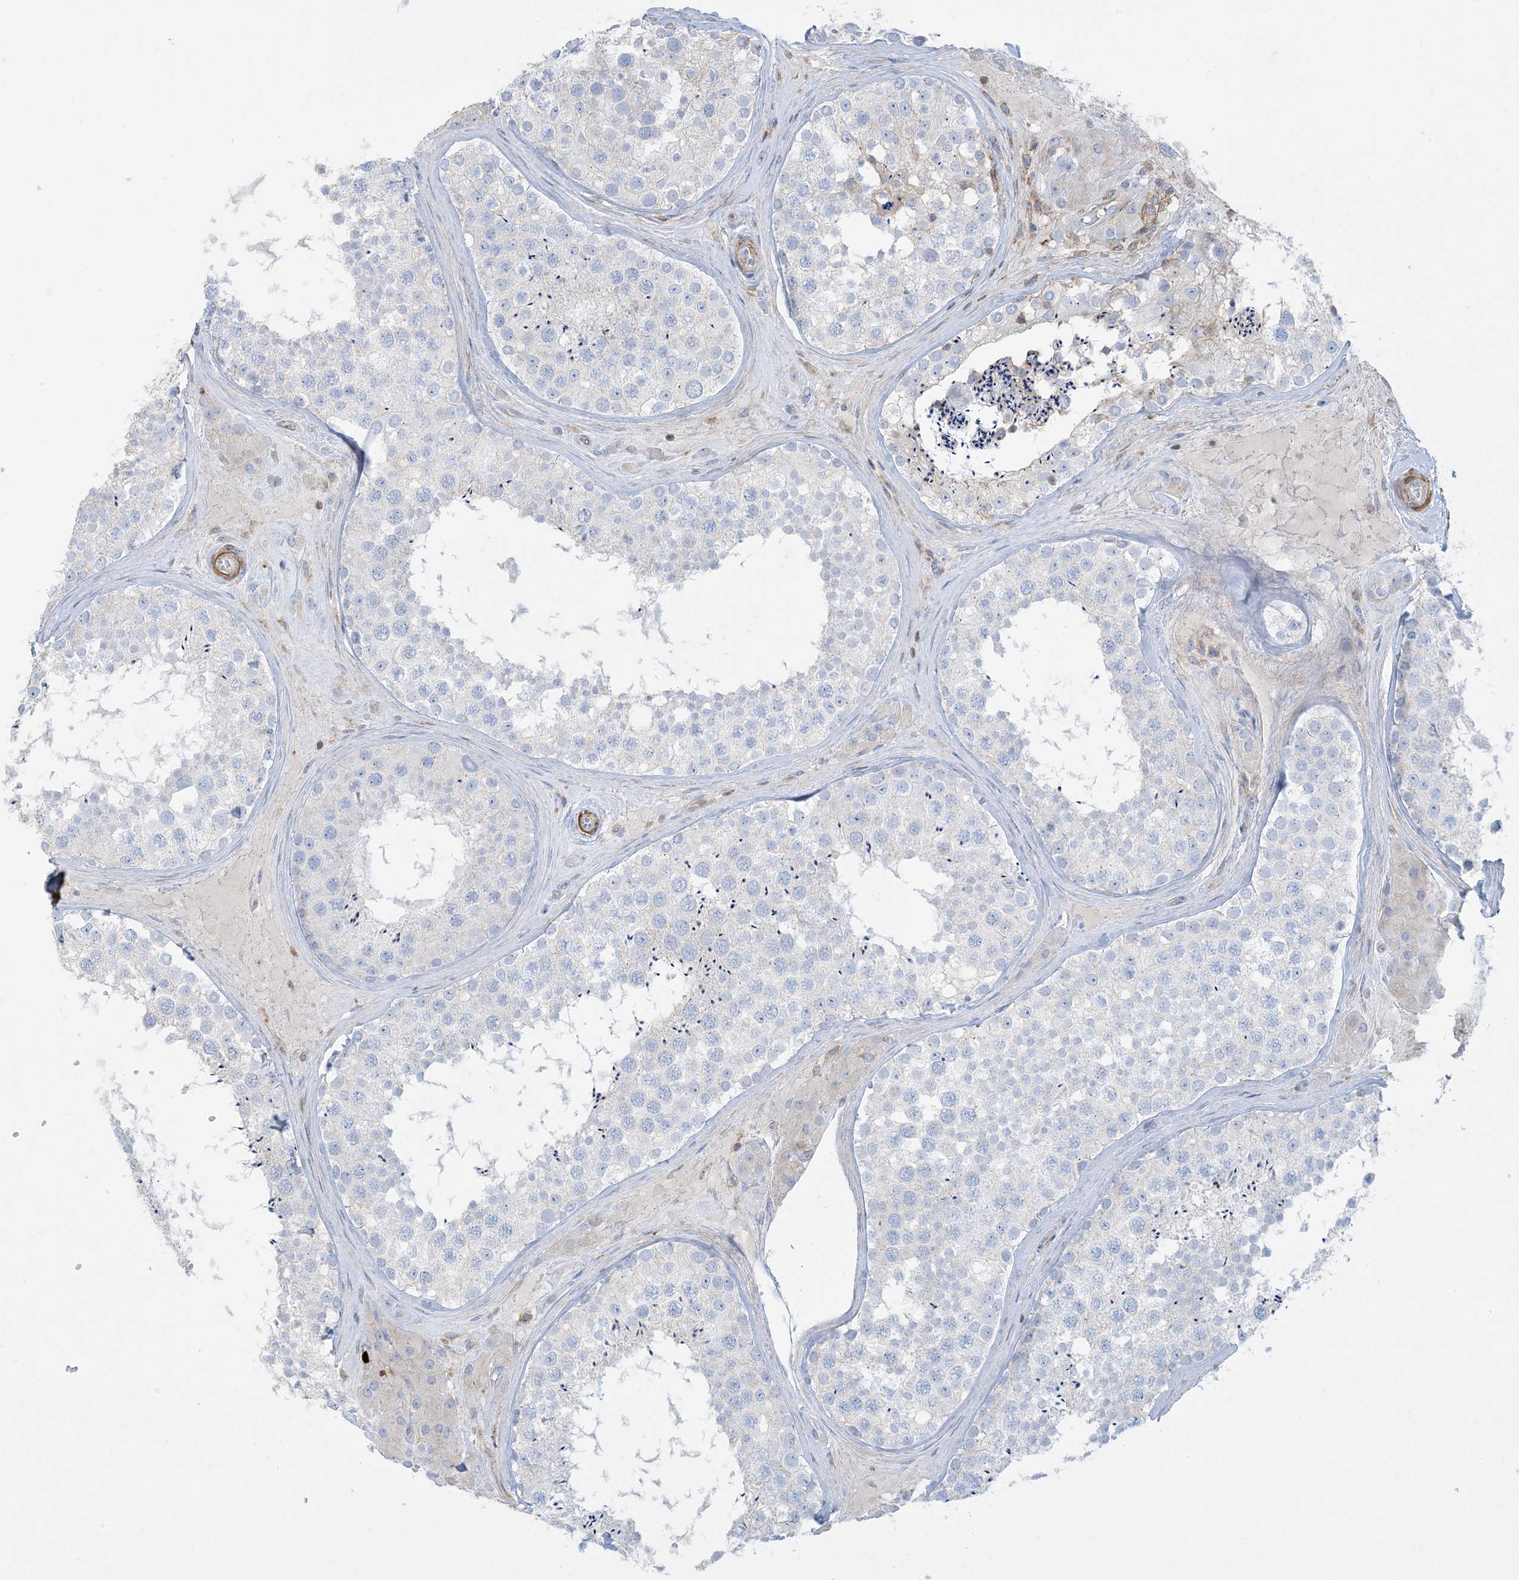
{"staining": {"intensity": "negative", "quantity": "none", "location": "none"}, "tissue": "testis", "cell_type": "Cells in seminiferous ducts", "image_type": "normal", "snomed": [{"axis": "morphology", "description": "Normal tissue, NOS"}, {"axis": "topography", "description": "Testis"}], "caption": "IHC histopathology image of unremarkable testis: testis stained with DAB (3,3'-diaminobenzidine) displays no significant protein expression in cells in seminiferous ducts. (Brightfield microscopy of DAB (3,3'-diaminobenzidine) immunohistochemistry (IHC) at high magnification).", "gene": "GTF3C2", "patient": {"sex": "male", "age": 46}}